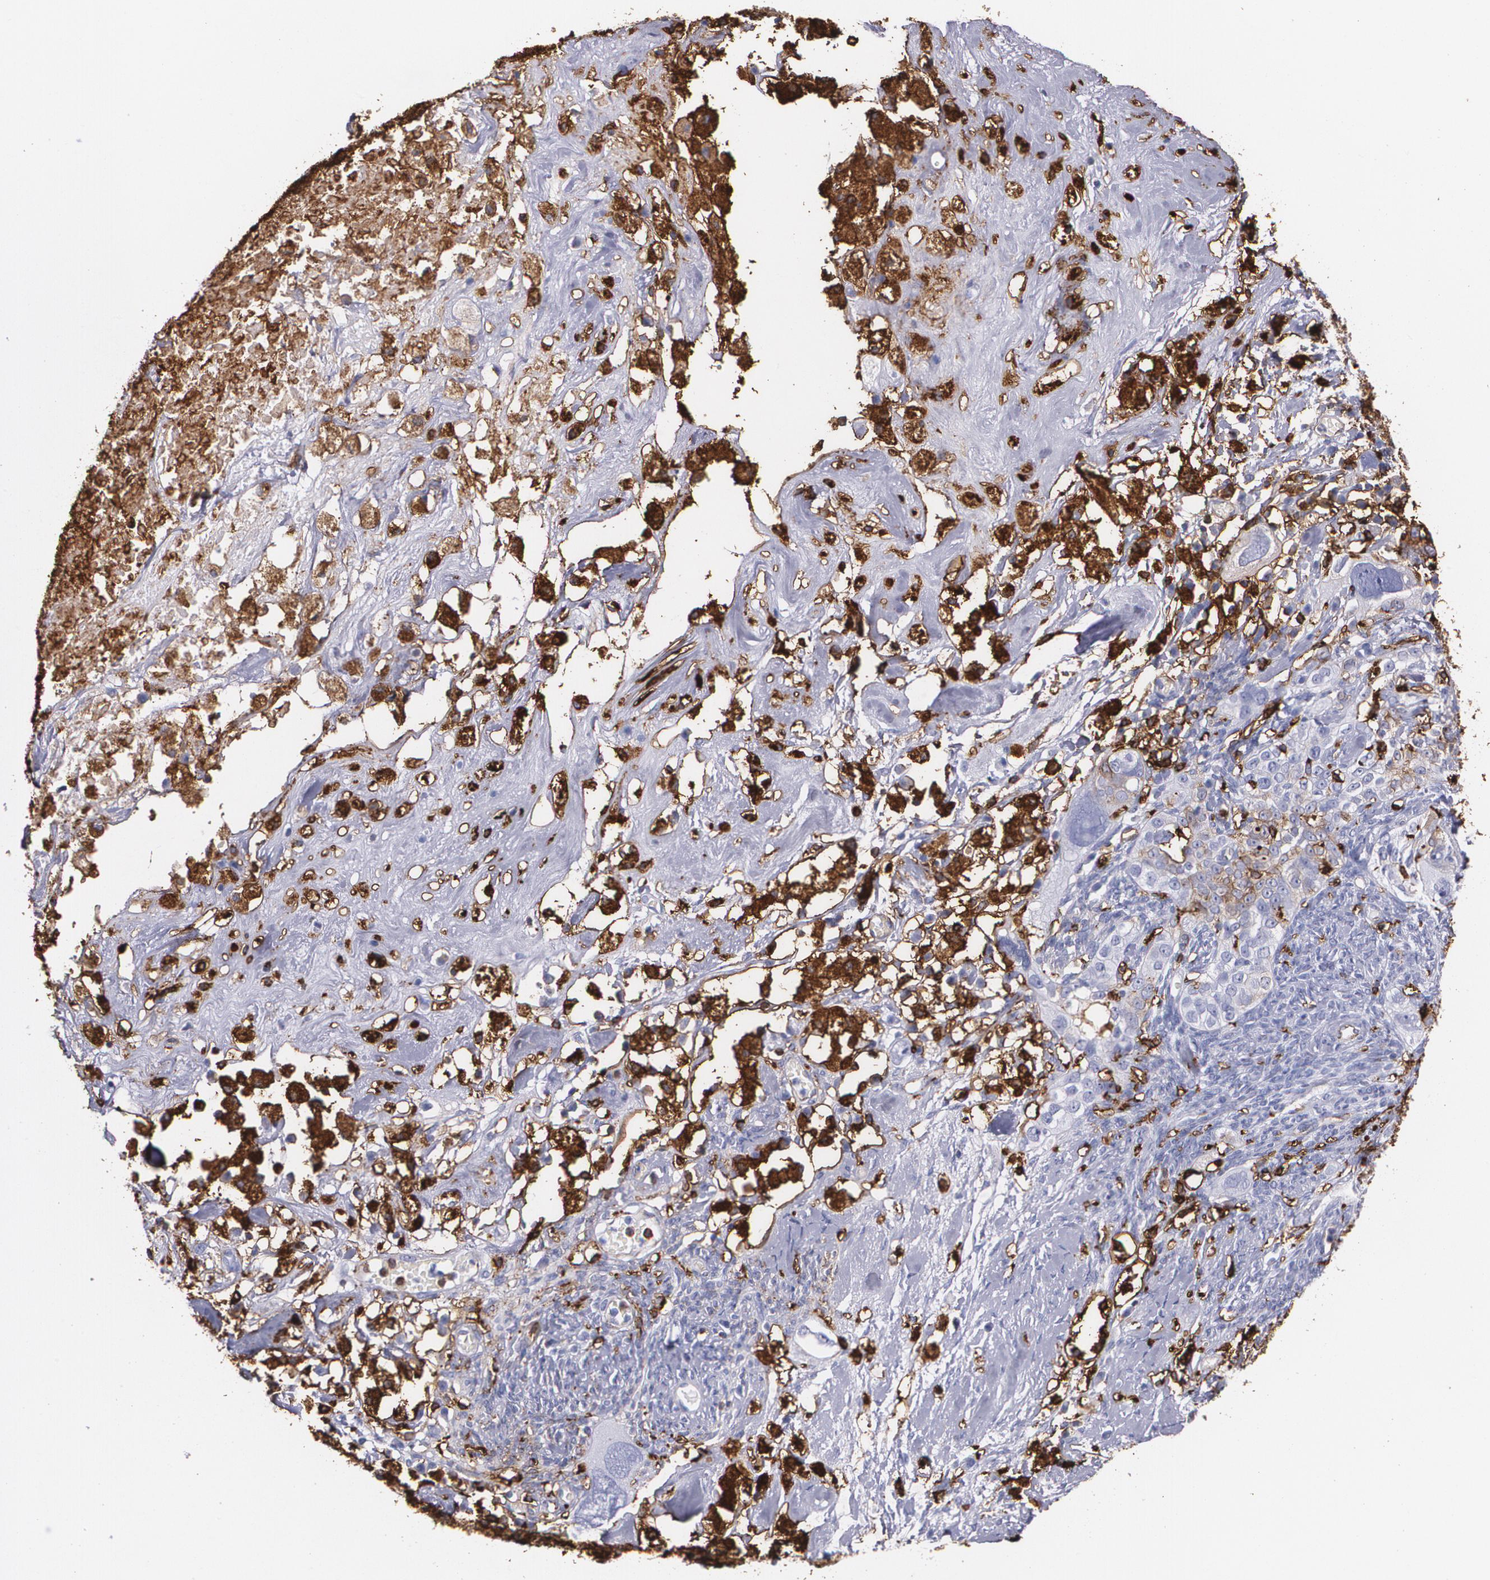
{"staining": {"intensity": "weak", "quantity": "<25%", "location": "cytoplasmic/membranous"}, "tissue": "ovarian cancer", "cell_type": "Tumor cells", "image_type": "cancer", "snomed": [{"axis": "morphology", "description": "Normal tissue, NOS"}, {"axis": "morphology", "description": "Cystadenocarcinoma, serous, NOS"}, {"axis": "topography", "description": "Ovary"}], "caption": "A micrograph of human ovarian serous cystadenocarcinoma is negative for staining in tumor cells.", "gene": "HLA-DRA", "patient": {"sex": "female", "age": 62}}